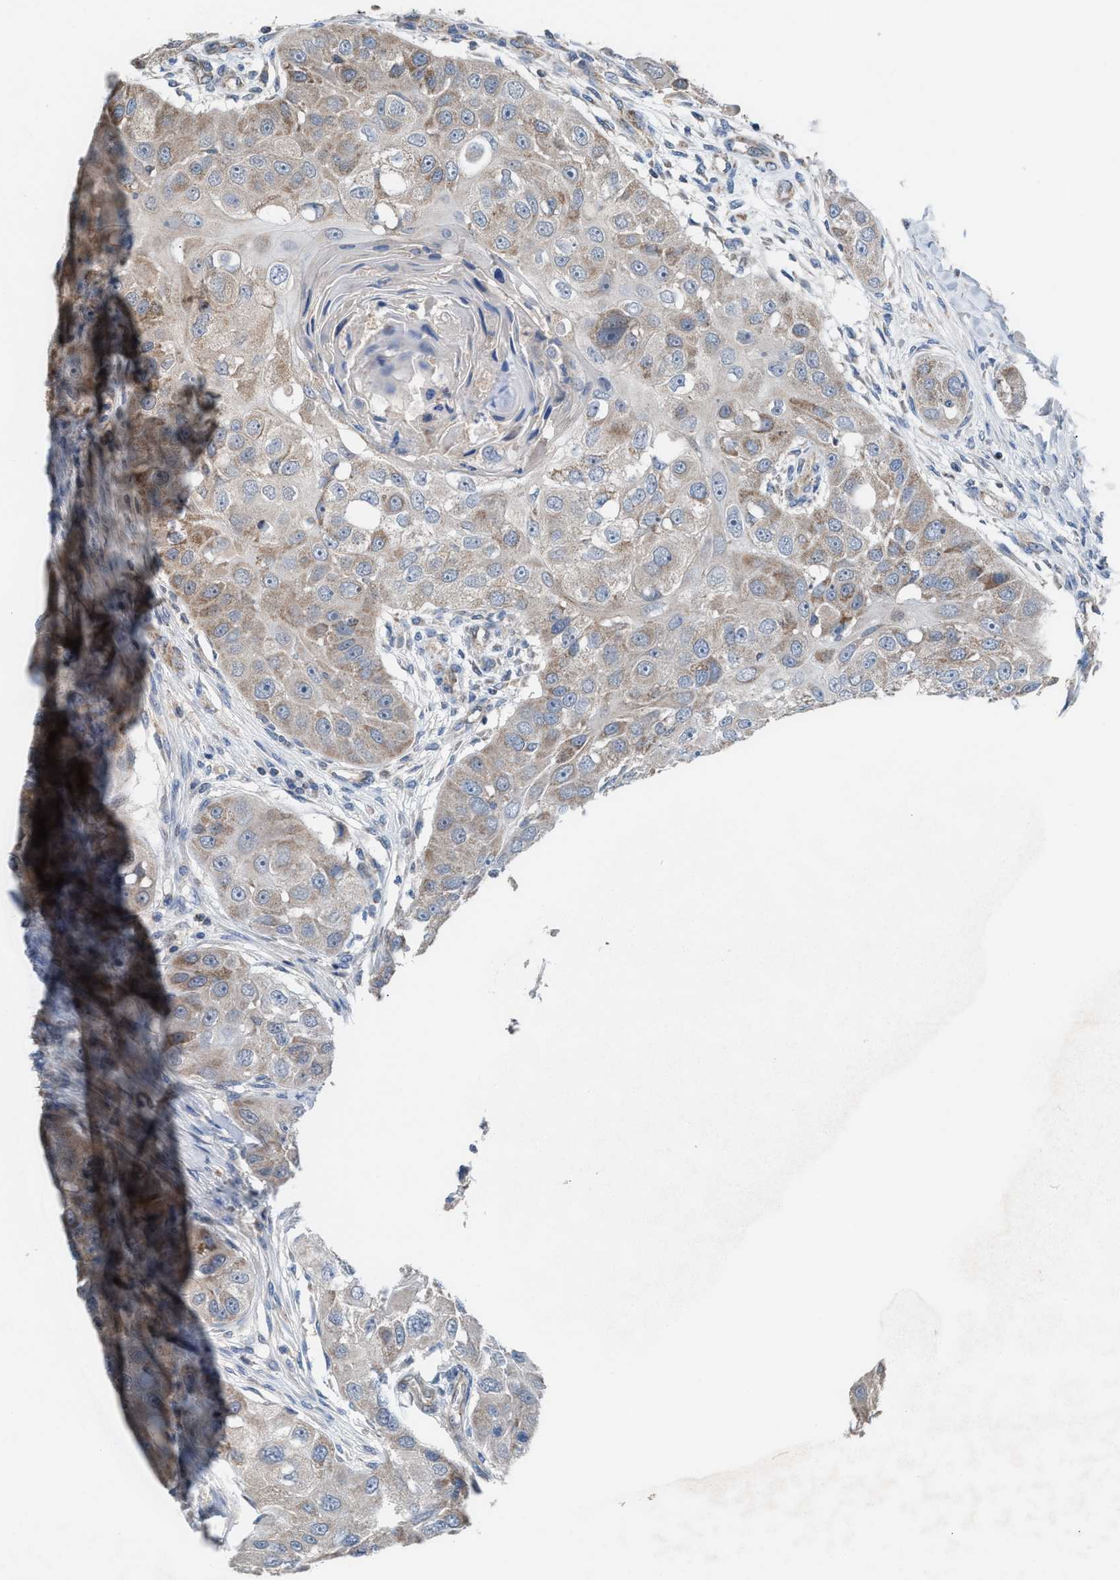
{"staining": {"intensity": "weak", "quantity": "25%-75%", "location": "cytoplasmic/membranous"}, "tissue": "head and neck cancer", "cell_type": "Tumor cells", "image_type": "cancer", "snomed": [{"axis": "morphology", "description": "Normal tissue, NOS"}, {"axis": "morphology", "description": "Squamous cell carcinoma, NOS"}, {"axis": "topography", "description": "Skeletal muscle"}, {"axis": "topography", "description": "Head-Neck"}], "caption": "Head and neck cancer (squamous cell carcinoma) tissue demonstrates weak cytoplasmic/membranous staining in approximately 25%-75% of tumor cells", "gene": "MRM1", "patient": {"sex": "male", "age": 51}}